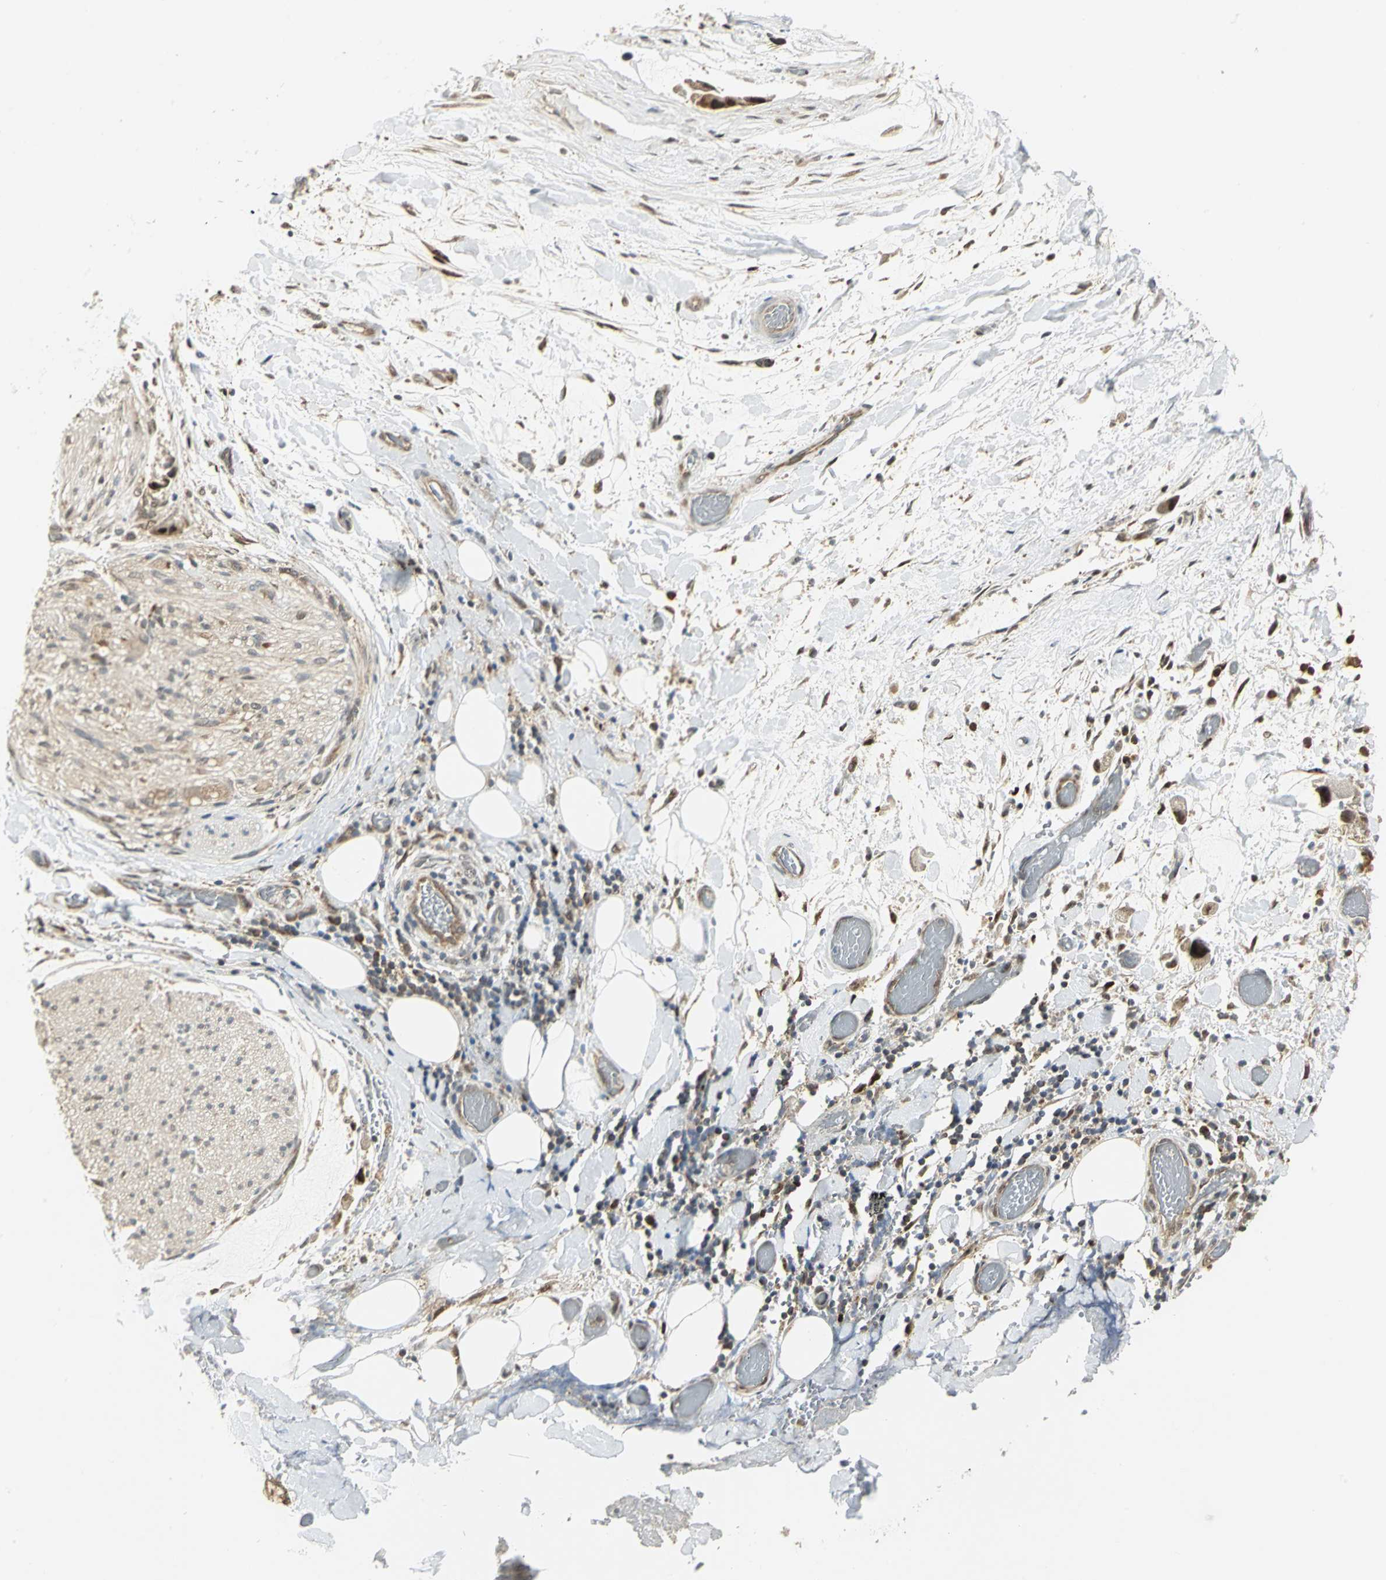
{"staining": {"intensity": "moderate", "quantity": ">75%", "location": "nuclear"}, "tissue": "adipose tissue", "cell_type": "Adipocytes", "image_type": "normal", "snomed": [{"axis": "morphology", "description": "Normal tissue, NOS"}, {"axis": "morphology", "description": "Cholangiocarcinoma"}, {"axis": "topography", "description": "Liver"}, {"axis": "topography", "description": "Peripheral nerve tissue"}], "caption": "Unremarkable adipose tissue reveals moderate nuclear staining in about >75% of adipocytes, visualized by immunohistochemistry.", "gene": "PSMC4", "patient": {"sex": "male", "age": 50}}